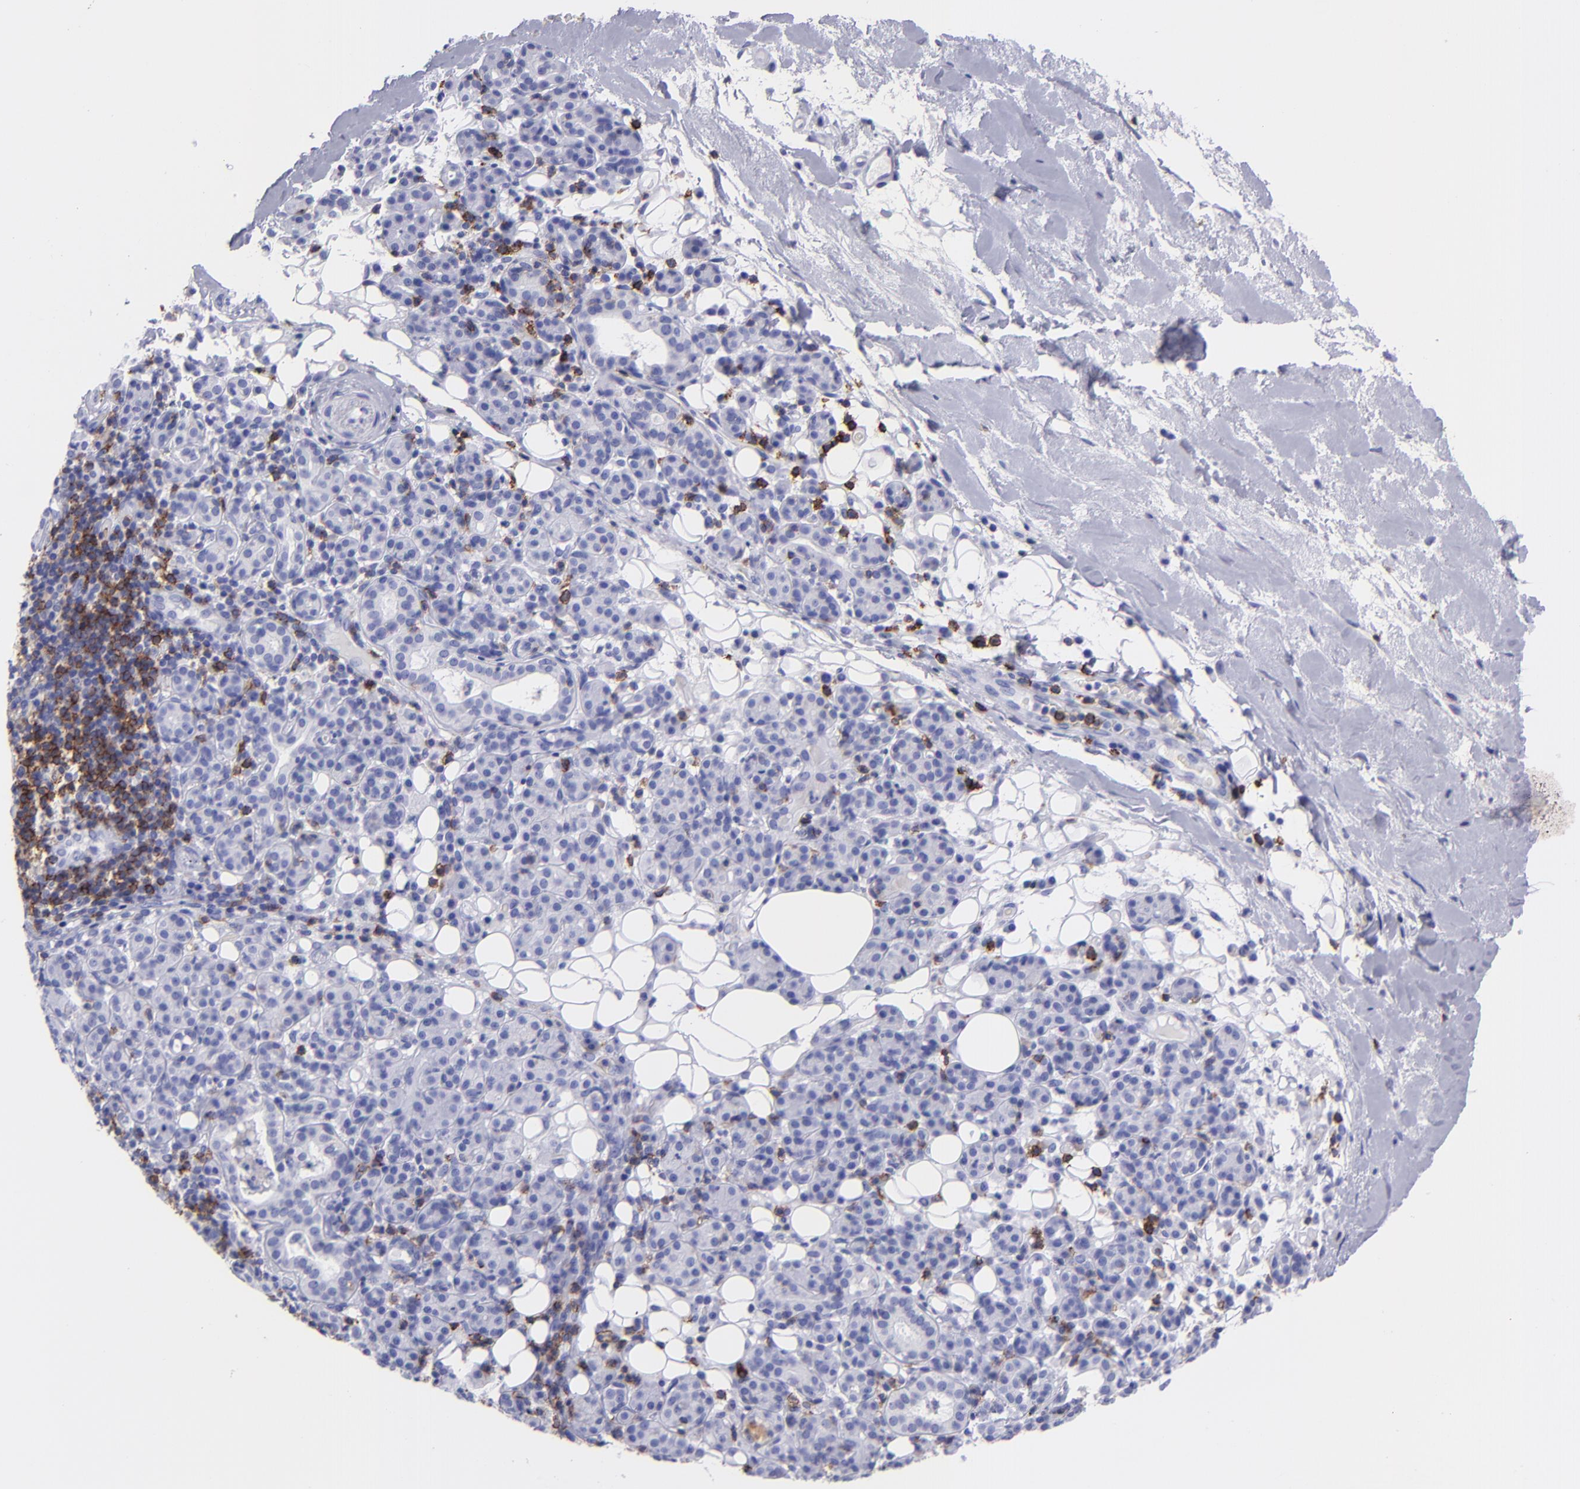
{"staining": {"intensity": "negative", "quantity": "none", "location": "none"}, "tissue": "skin cancer", "cell_type": "Tumor cells", "image_type": "cancer", "snomed": [{"axis": "morphology", "description": "Squamous cell carcinoma, NOS"}, {"axis": "topography", "description": "Skin"}], "caption": "Immunohistochemistry image of skin cancer stained for a protein (brown), which demonstrates no expression in tumor cells.", "gene": "CD6", "patient": {"sex": "male", "age": 84}}